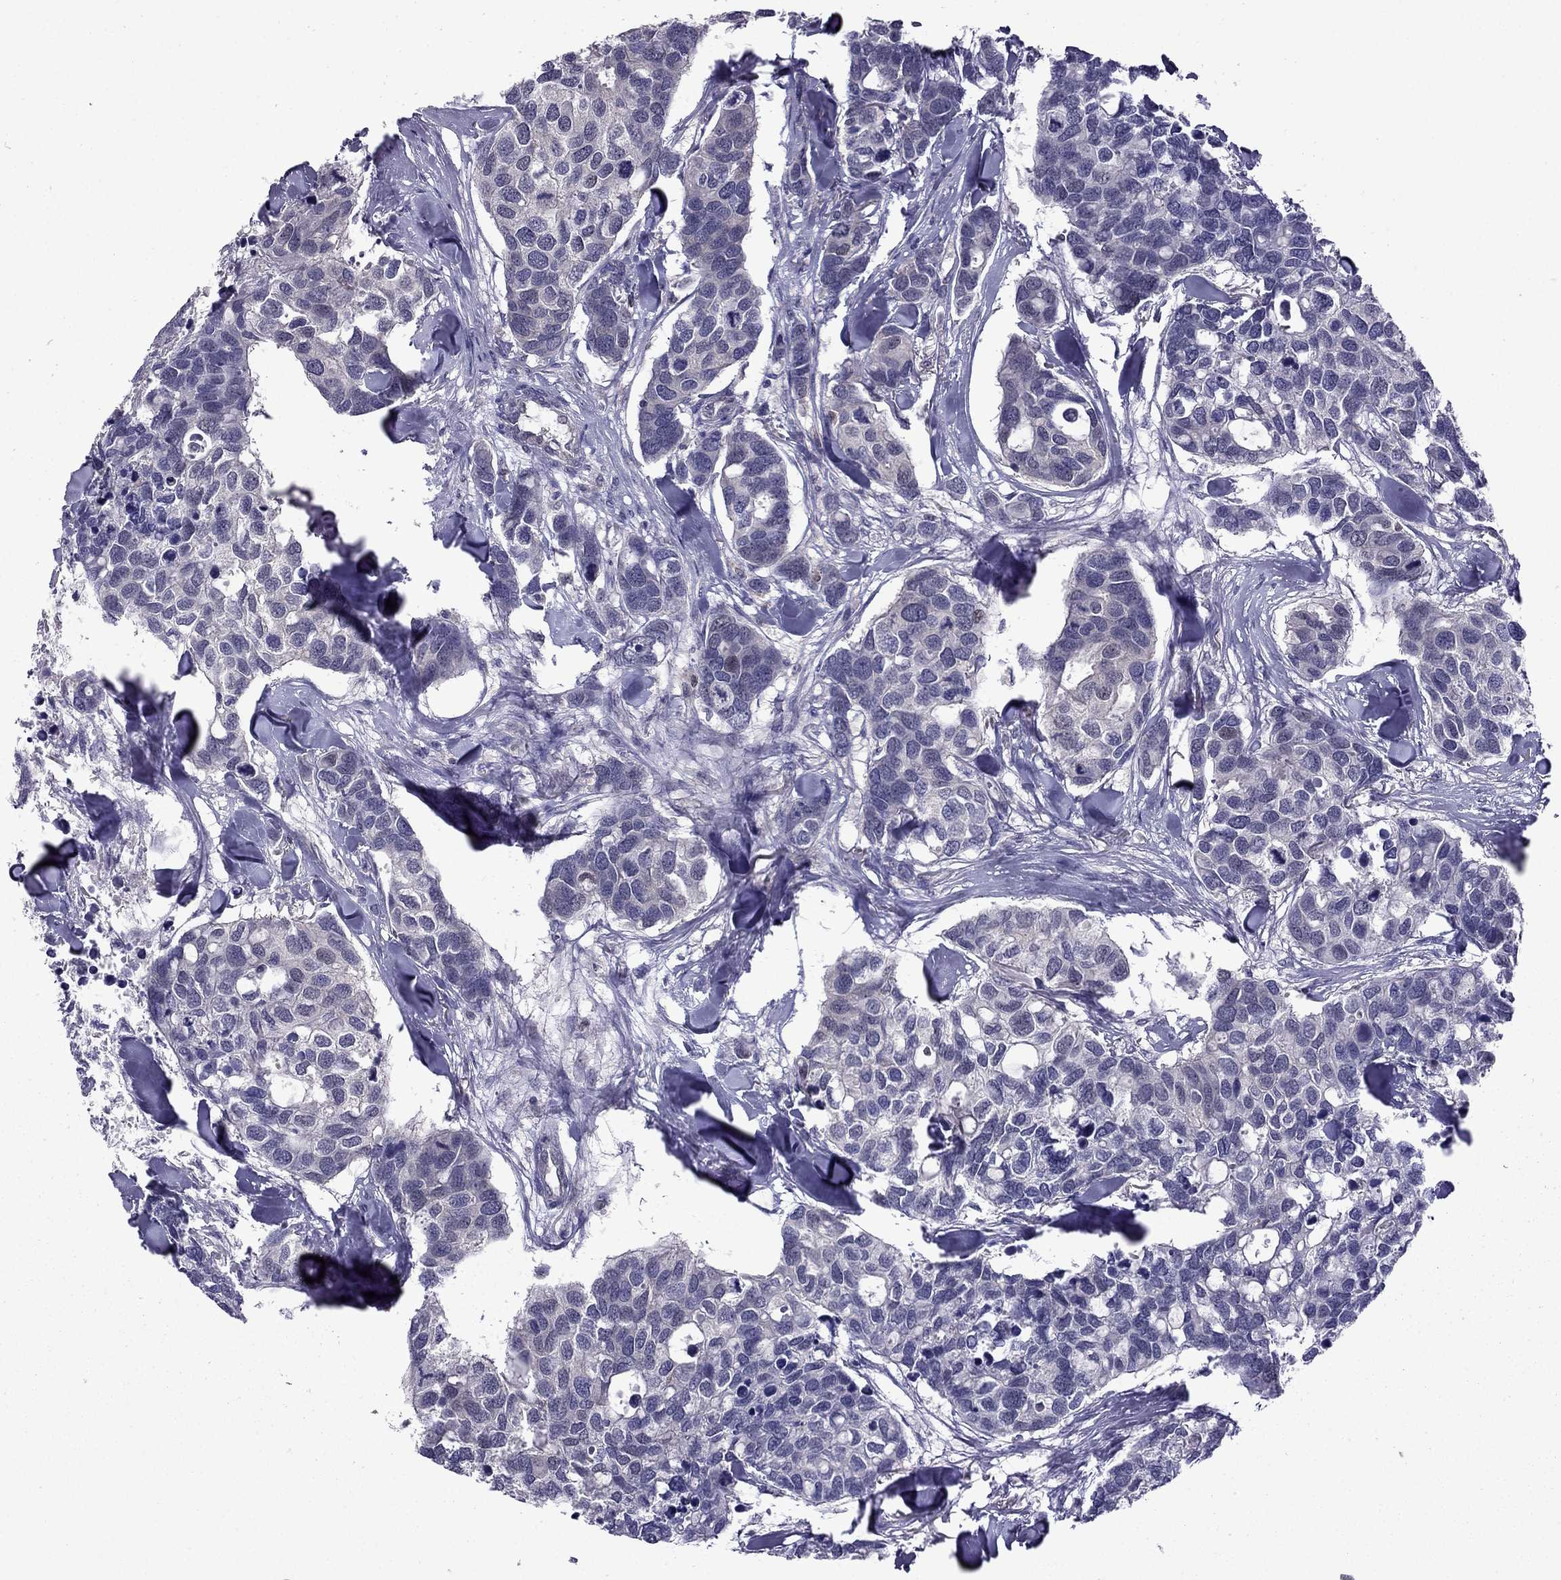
{"staining": {"intensity": "negative", "quantity": "none", "location": "none"}, "tissue": "breast cancer", "cell_type": "Tumor cells", "image_type": "cancer", "snomed": [{"axis": "morphology", "description": "Duct carcinoma"}, {"axis": "topography", "description": "Breast"}], "caption": "This is a photomicrograph of IHC staining of breast cancer (invasive ductal carcinoma), which shows no positivity in tumor cells.", "gene": "CDK5", "patient": {"sex": "female", "age": 83}}